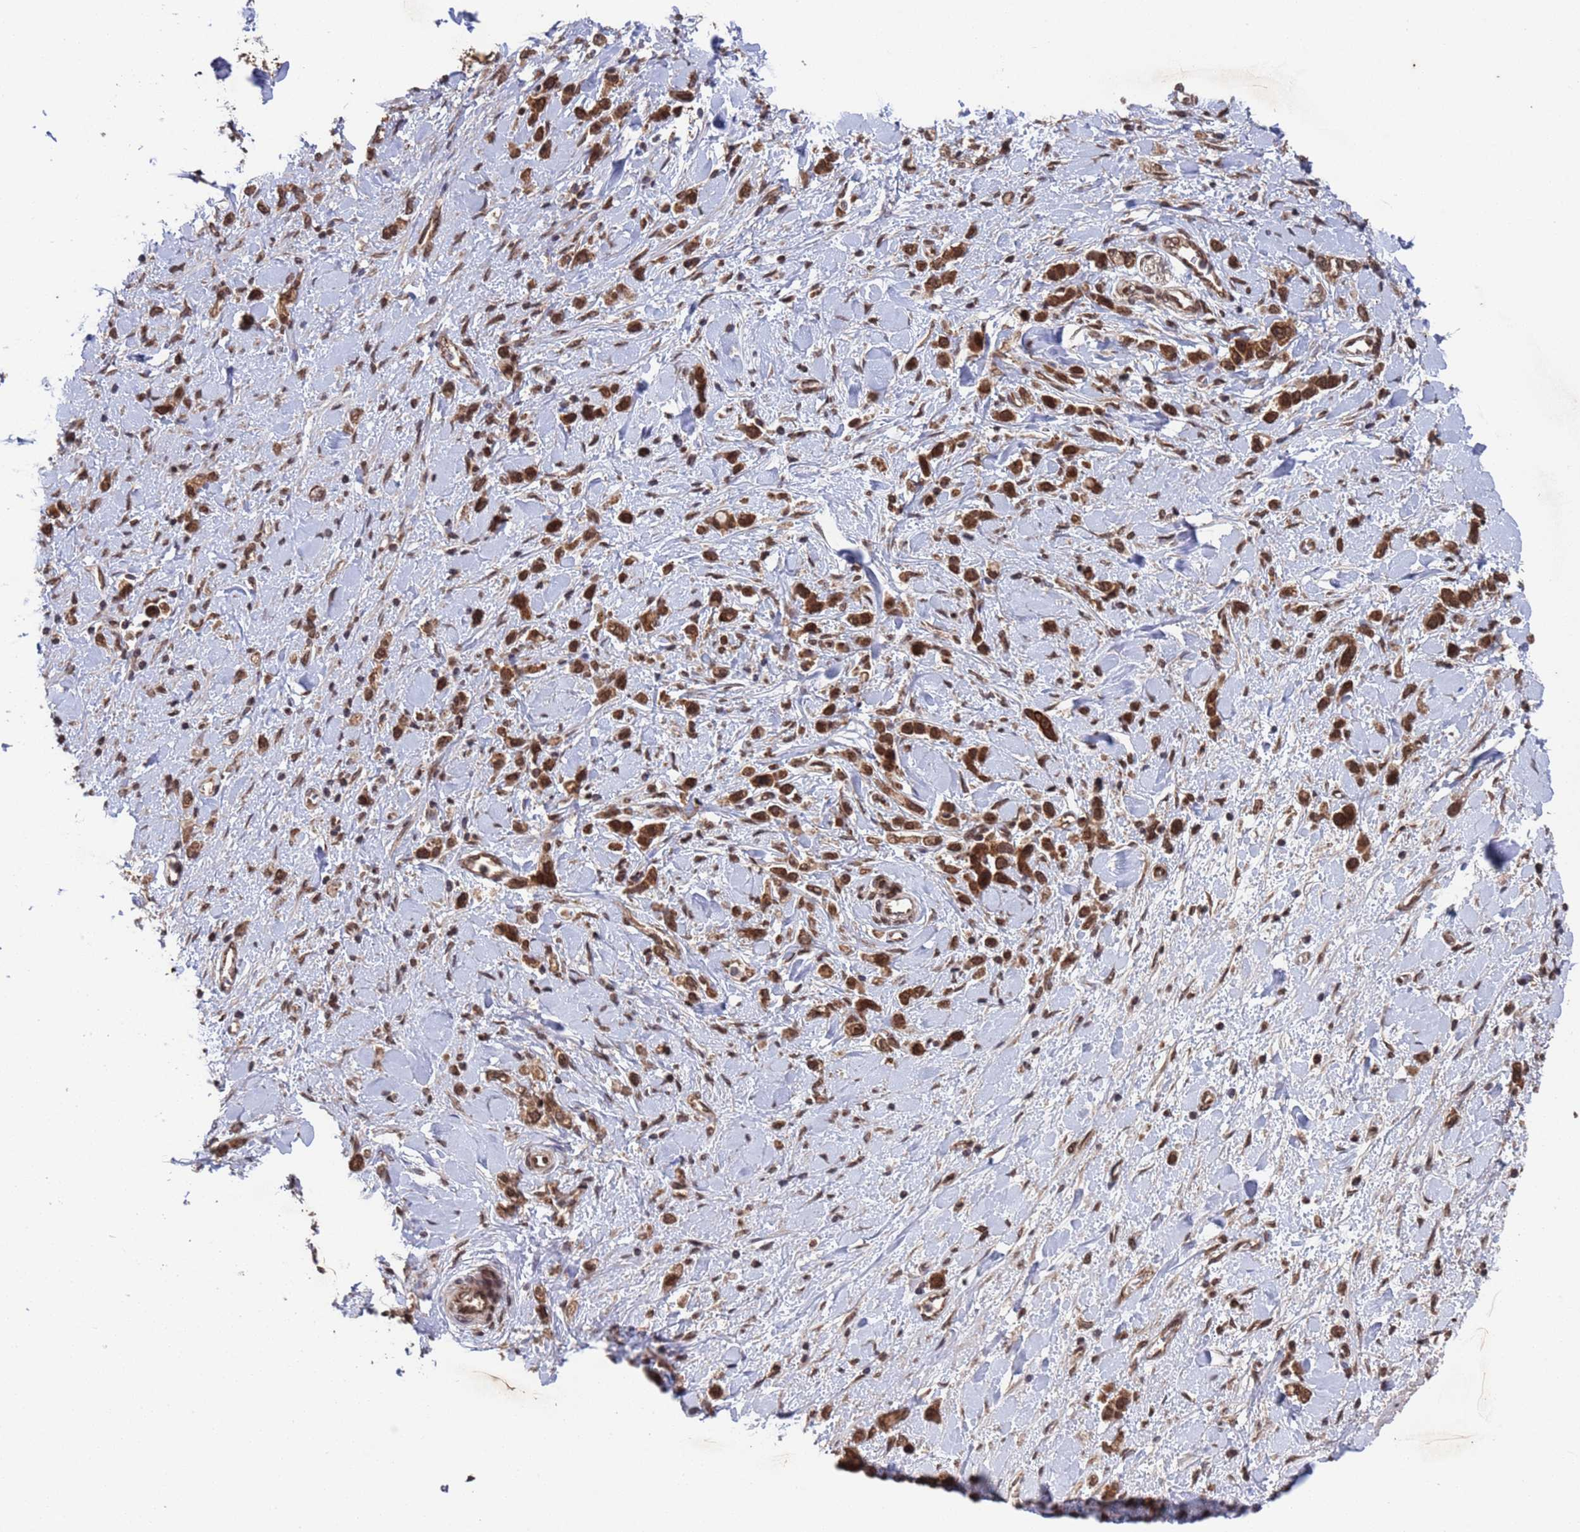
{"staining": {"intensity": "moderate", "quantity": ">75%", "location": "cytoplasmic/membranous"}, "tissue": "stomach cancer", "cell_type": "Tumor cells", "image_type": "cancer", "snomed": [{"axis": "morphology", "description": "Normal tissue, NOS"}, {"axis": "morphology", "description": "Adenocarcinoma, NOS"}, {"axis": "topography", "description": "Stomach, upper"}, {"axis": "topography", "description": "Stomach"}], "caption": "Stomach adenocarcinoma was stained to show a protein in brown. There is medium levels of moderate cytoplasmic/membranous staining in about >75% of tumor cells.", "gene": "FUBP3", "patient": {"sex": "female", "age": 65}}